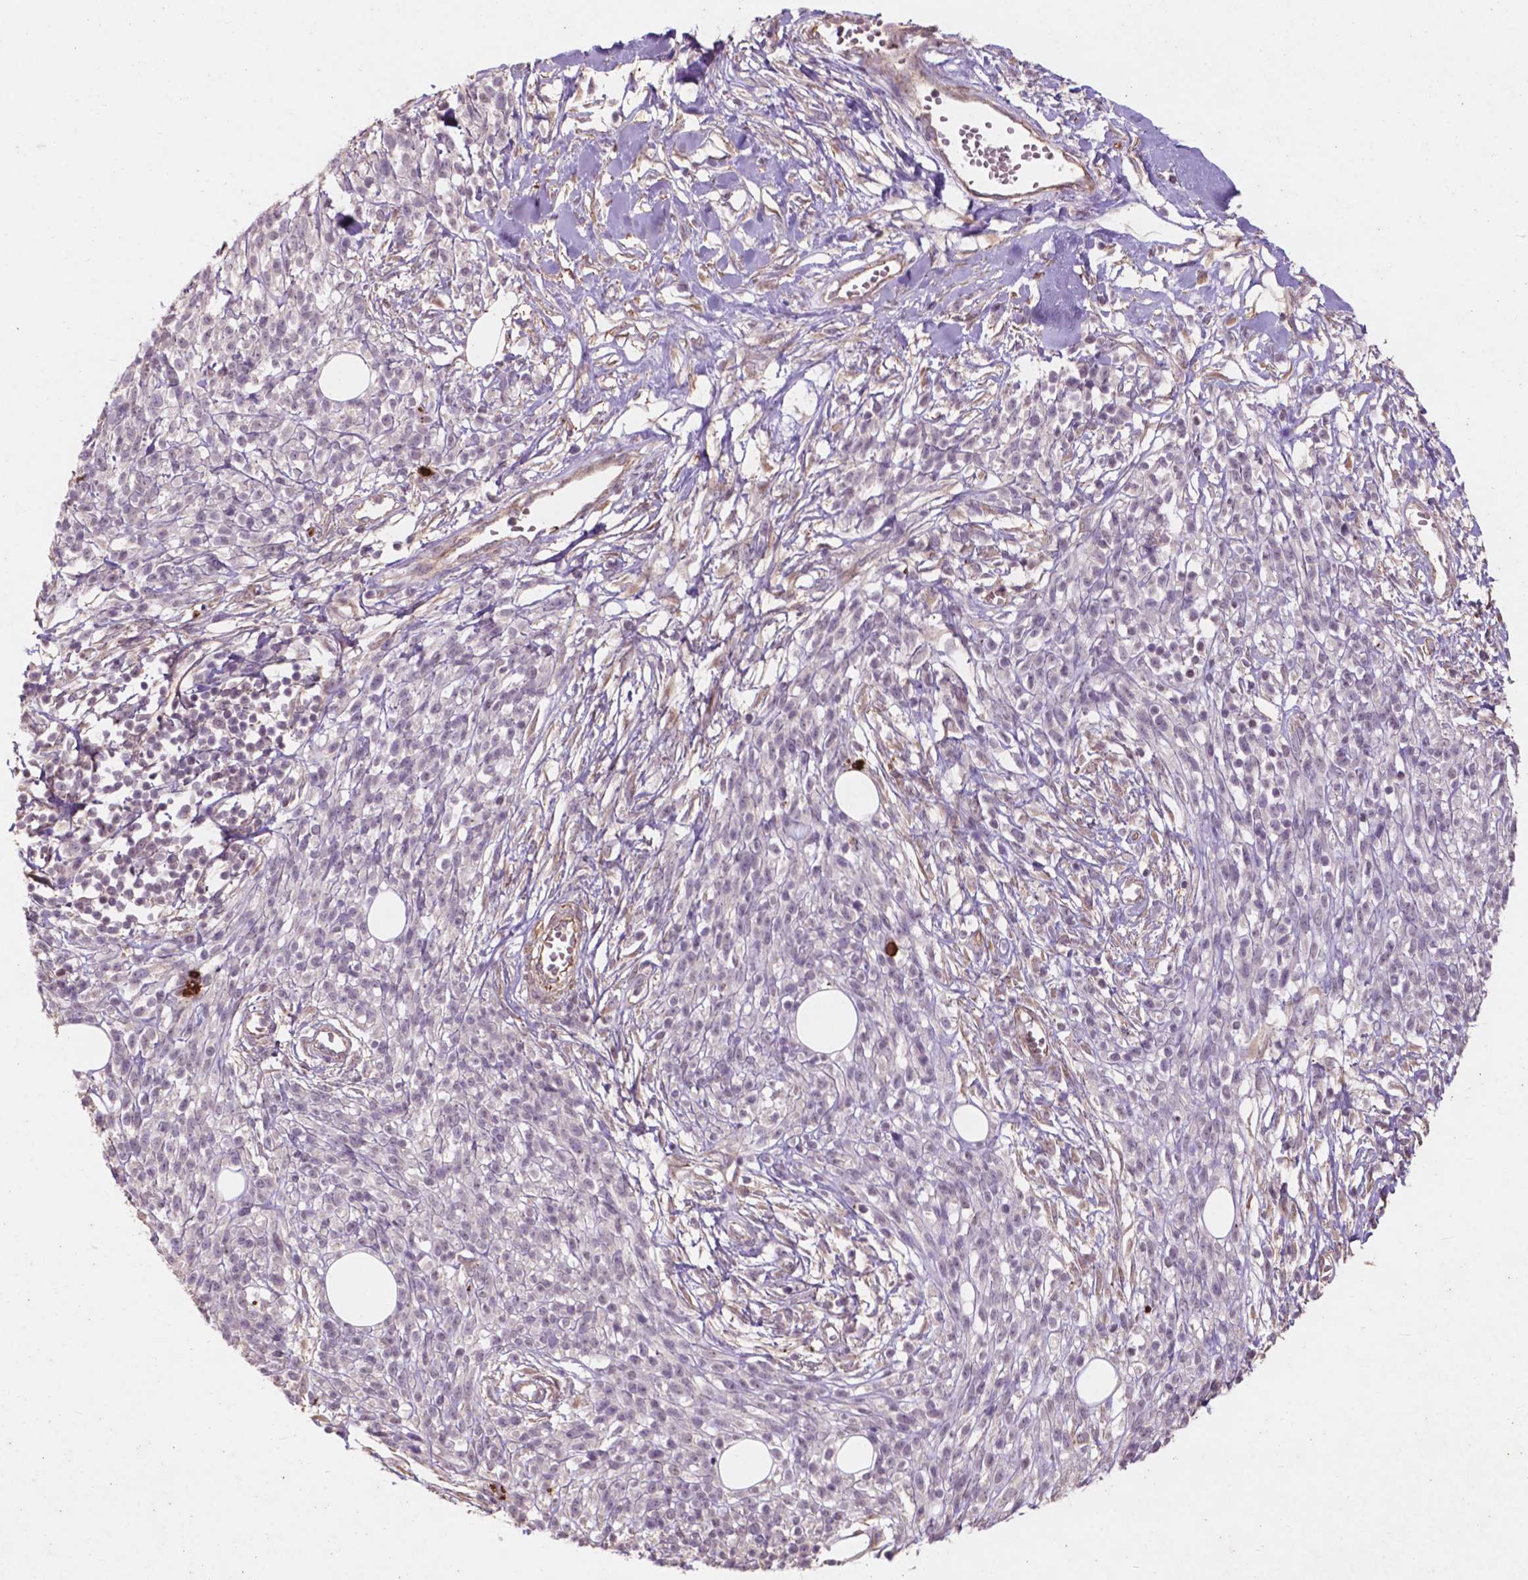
{"staining": {"intensity": "negative", "quantity": "none", "location": "none"}, "tissue": "melanoma", "cell_type": "Tumor cells", "image_type": "cancer", "snomed": [{"axis": "morphology", "description": "Malignant melanoma, NOS"}, {"axis": "topography", "description": "Skin"}, {"axis": "topography", "description": "Skin of trunk"}], "caption": "The image displays no staining of tumor cells in melanoma.", "gene": "RFPL4B", "patient": {"sex": "male", "age": 74}}